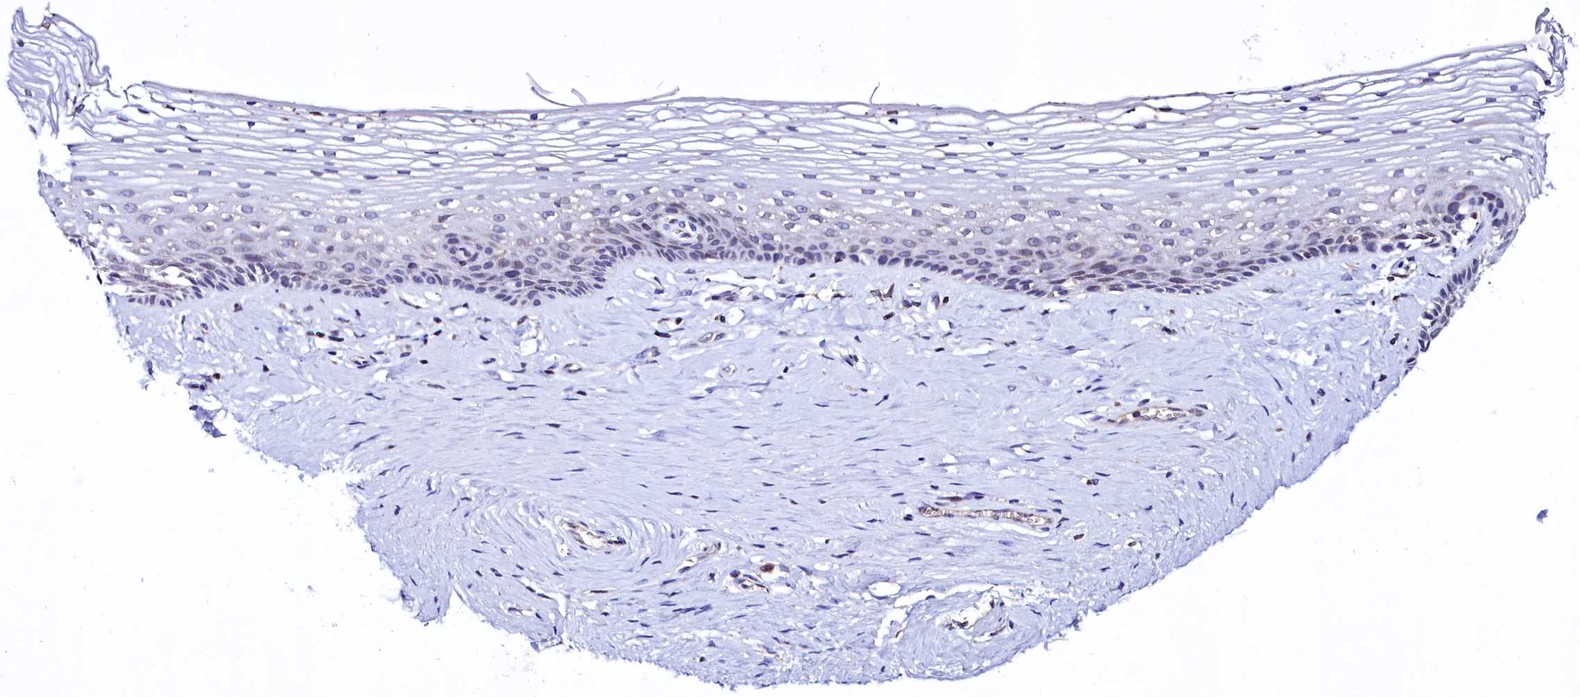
{"staining": {"intensity": "negative", "quantity": "none", "location": "none"}, "tissue": "vagina", "cell_type": "Squamous epithelial cells", "image_type": "normal", "snomed": [{"axis": "morphology", "description": "Normal tissue, NOS"}, {"axis": "topography", "description": "Vagina"}], "caption": "Immunohistochemistry (IHC) of normal human vagina reveals no positivity in squamous epithelial cells.", "gene": "HAND1", "patient": {"sex": "female", "age": 46}}